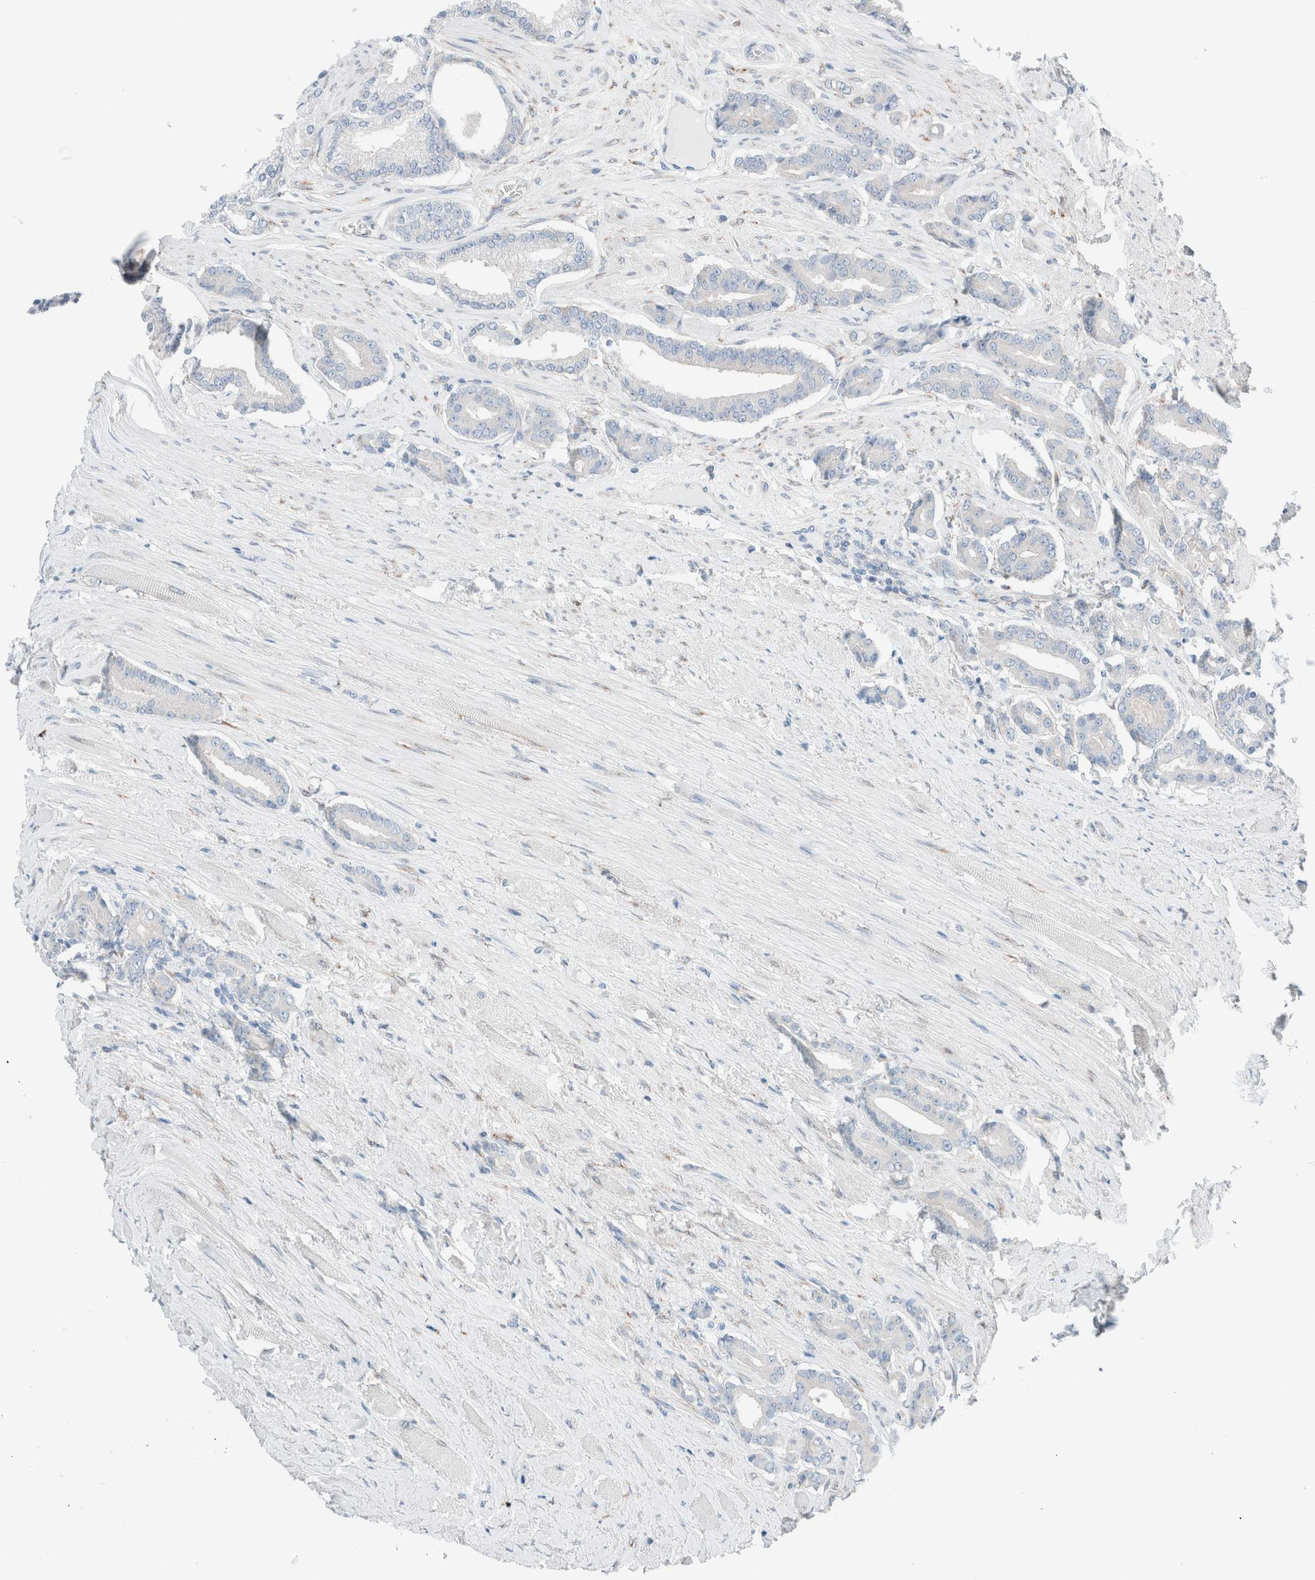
{"staining": {"intensity": "negative", "quantity": "none", "location": "none"}, "tissue": "prostate cancer", "cell_type": "Tumor cells", "image_type": "cancer", "snomed": [{"axis": "morphology", "description": "Adenocarcinoma, High grade"}, {"axis": "topography", "description": "Prostate"}], "caption": "Human high-grade adenocarcinoma (prostate) stained for a protein using IHC displays no staining in tumor cells.", "gene": "CASC3", "patient": {"sex": "male", "age": 71}}